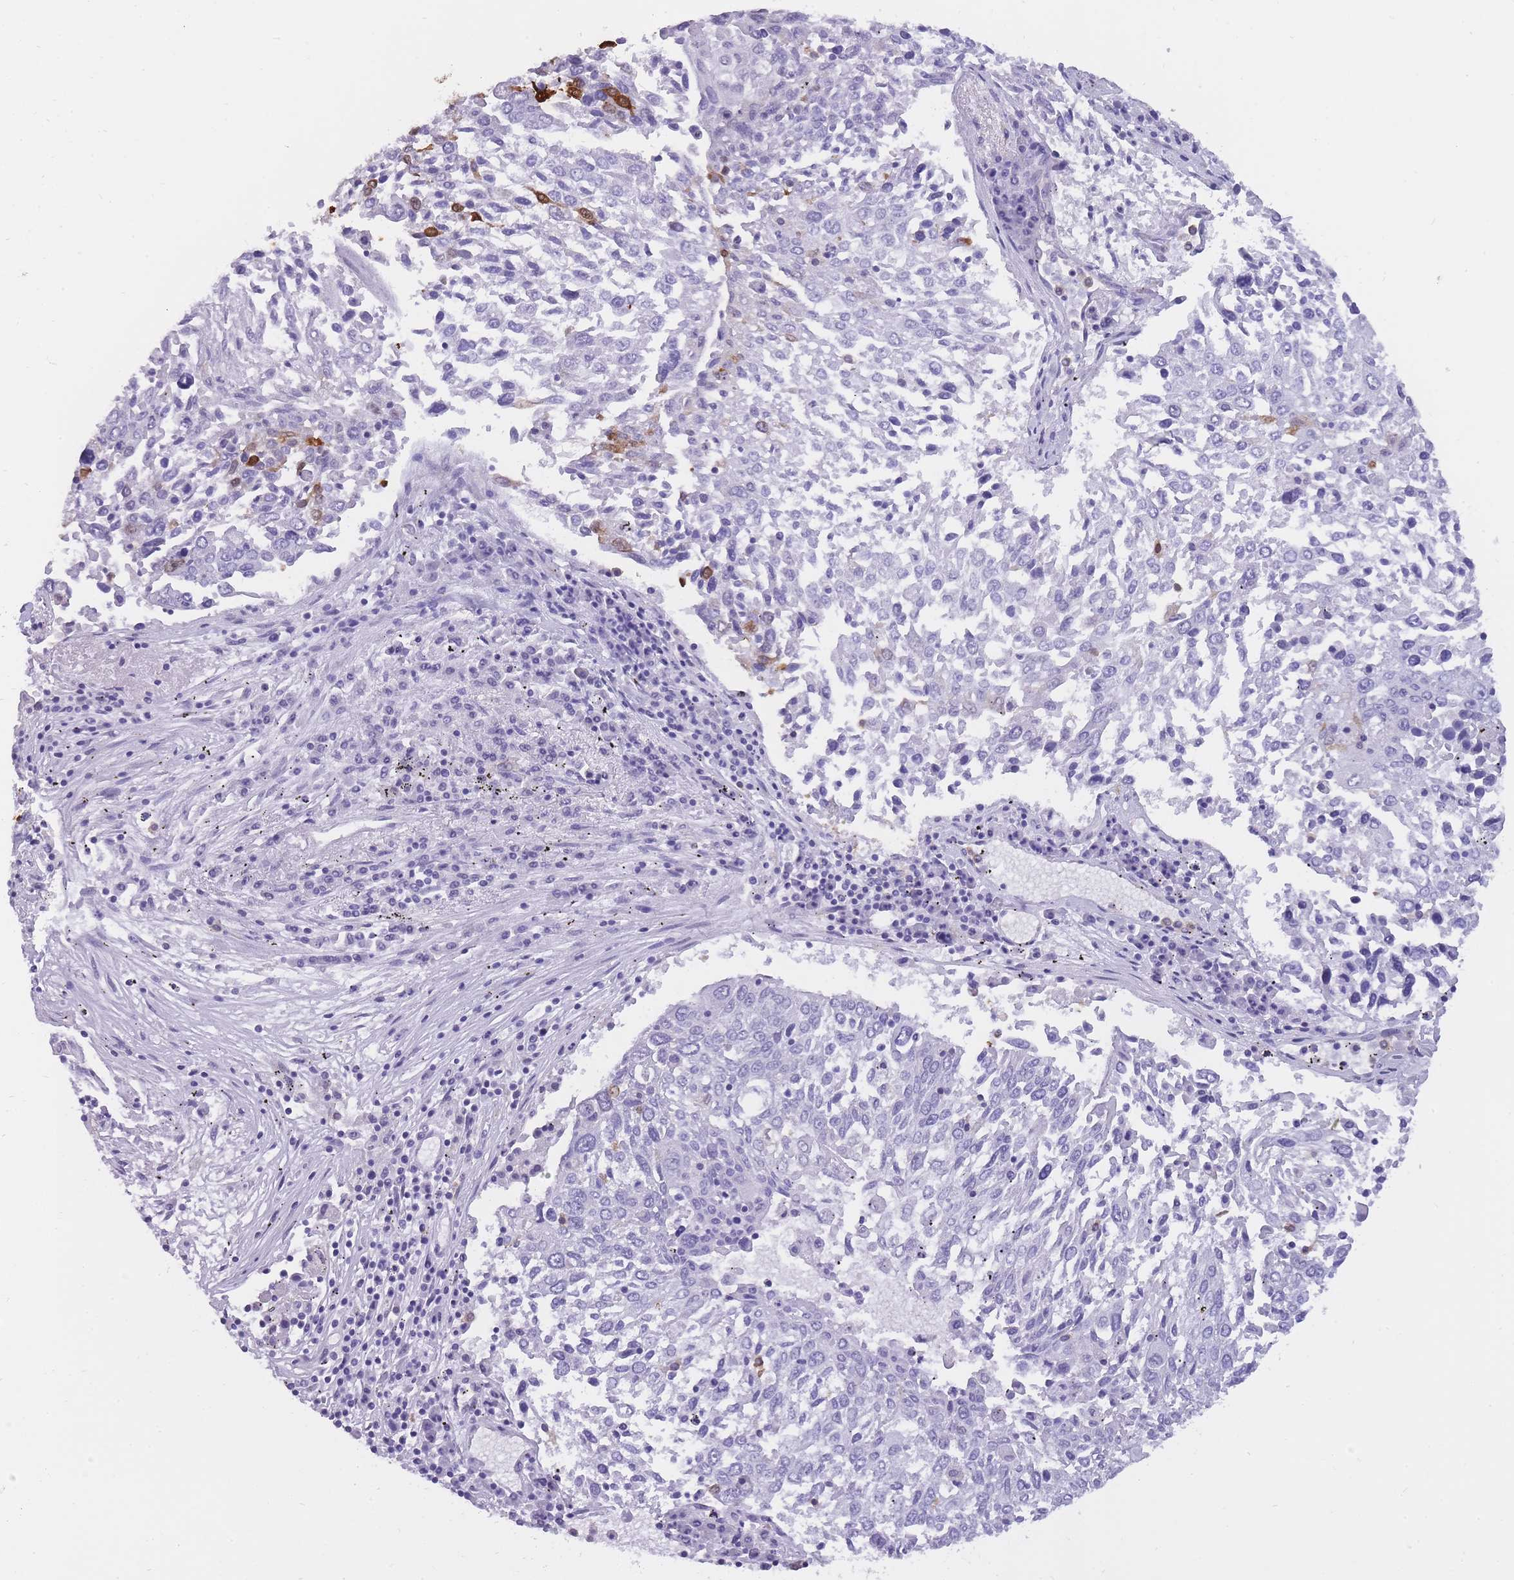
{"staining": {"intensity": "negative", "quantity": "none", "location": "none"}, "tissue": "lung cancer", "cell_type": "Tumor cells", "image_type": "cancer", "snomed": [{"axis": "morphology", "description": "Squamous cell carcinoma, NOS"}, {"axis": "topography", "description": "Lung"}], "caption": "This is an immunohistochemistry photomicrograph of squamous cell carcinoma (lung). There is no positivity in tumor cells.", "gene": "ZNF662", "patient": {"sex": "male", "age": 65}}